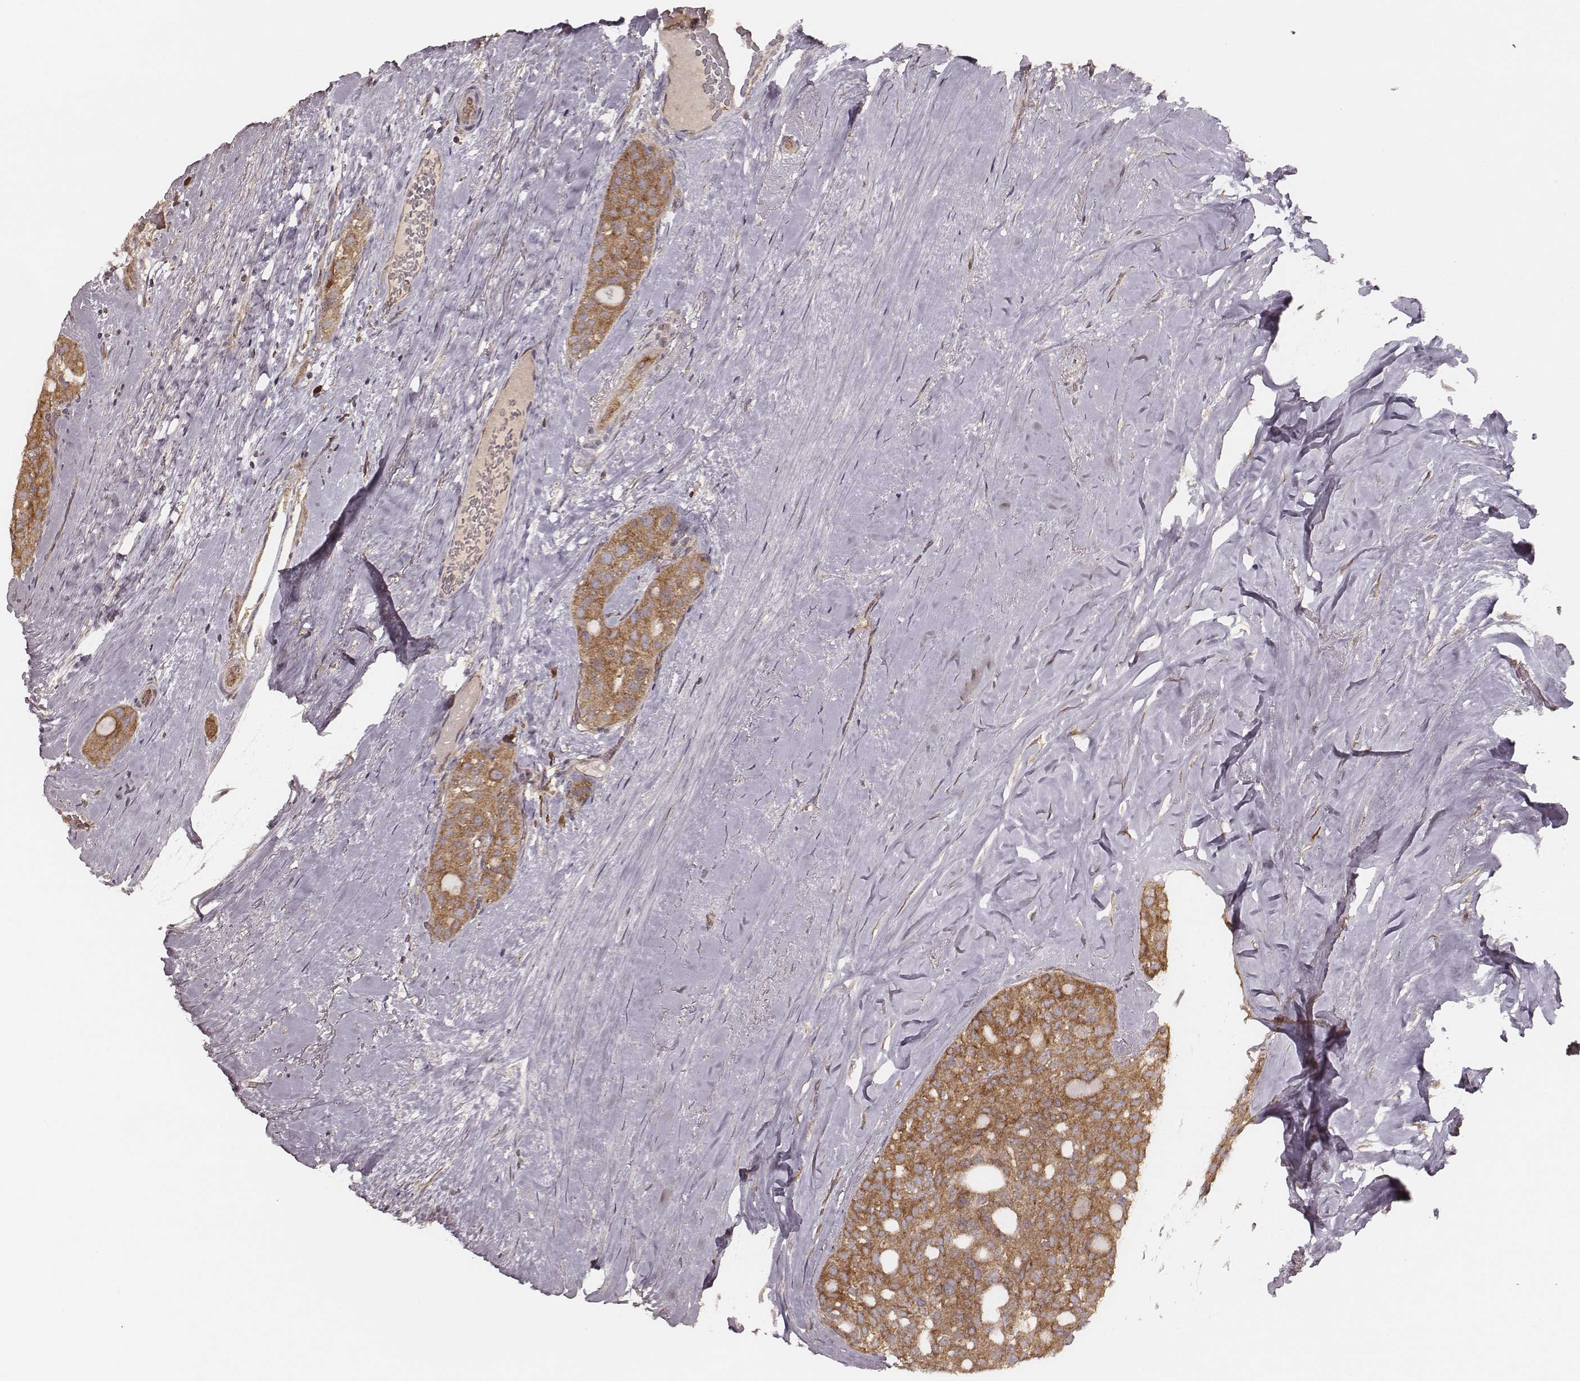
{"staining": {"intensity": "moderate", "quantity": ">75%", "location": "cytoplasmic/membranous"}, "tissue": "thyroid cancer", "cell_type": "Tumor cells", "image_type": "cancer", "snomed": [{"axis": "morphology", "description": "Follicular adenoma carcinoma, NOS"}, {"axis": "topography", "description": "Thyroid gland"}], "caption": "Immunohistochemistry (IHC) of human thyroid follicular adenoma carcinoma shows medium levels of moderate cytoplasmic/membranous positivity in about >75% of tumor cells.", "gene": "CARS1", "patient": {"sex": "male", "age": 75}}